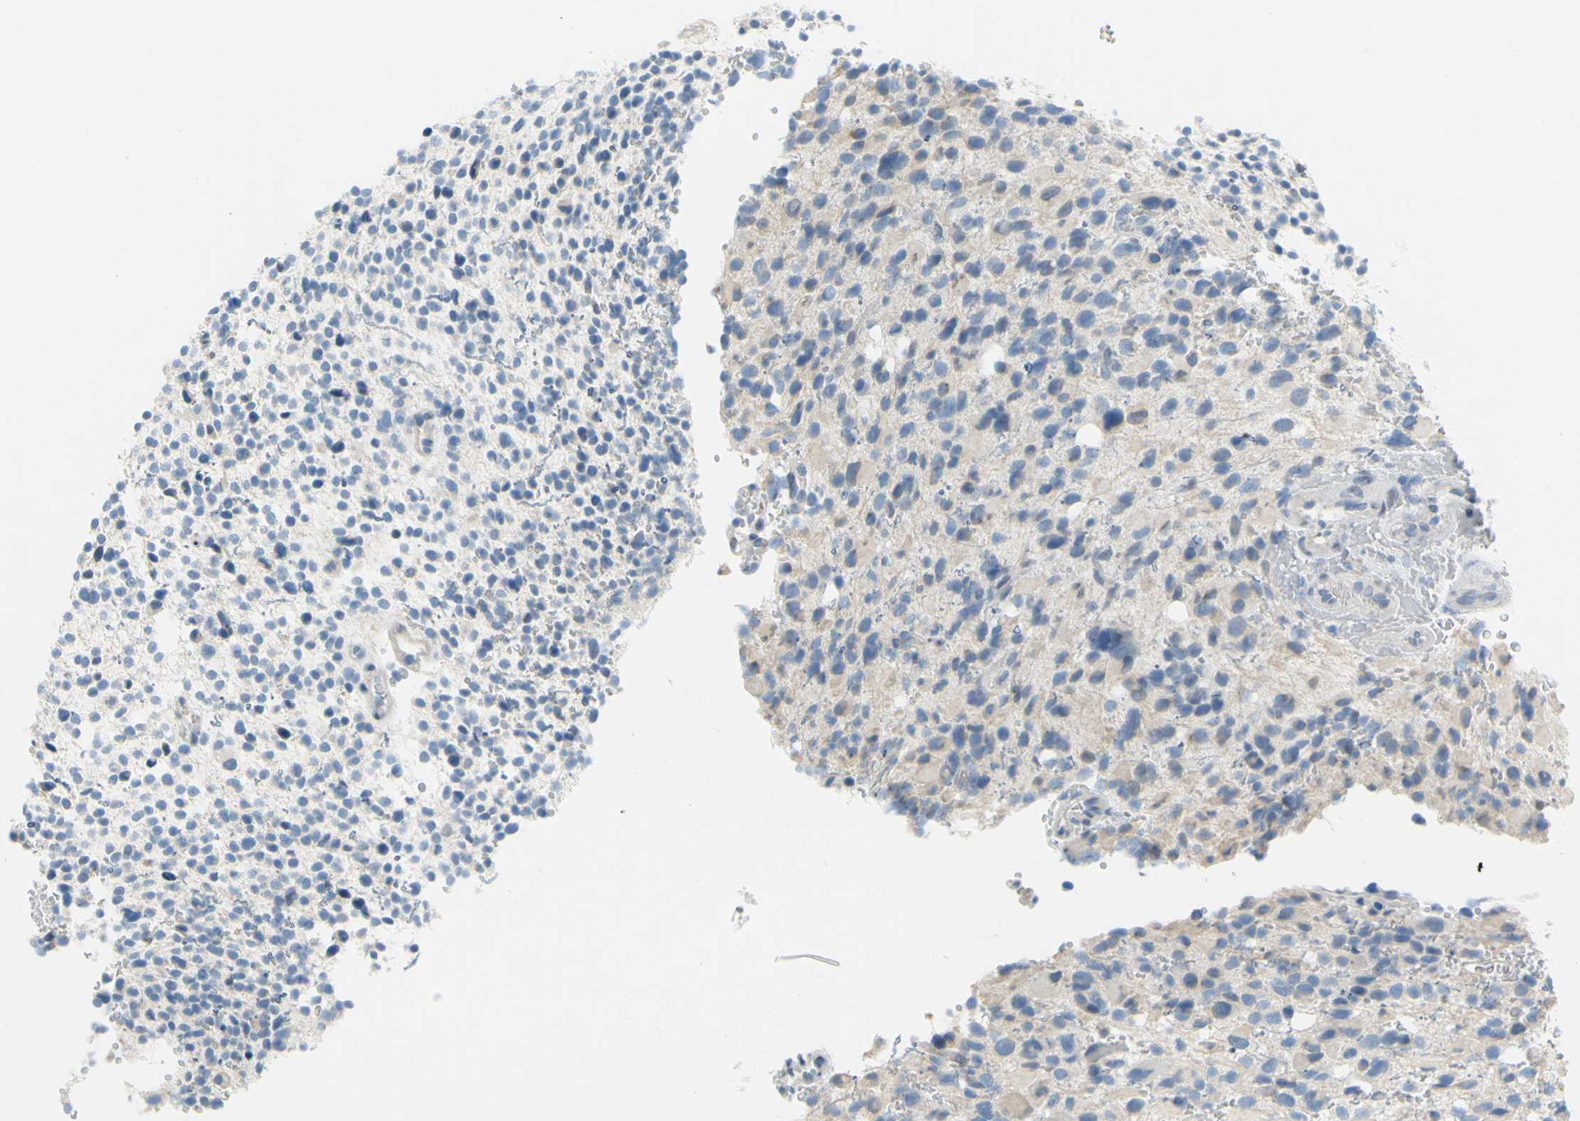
{"staining": {"intensity": "negative", "quantity": "none", "location": "none"}, "tissue": "glioma", "cell_type": "Tumor cells", "image_type": "cancer", "snomed": [{"axis": "morphology", "description": "Glioma, malignant, High grade"}, {"axis": "topography", "description": "Brain"}], "caption": "Immunohistochemical staining of human glioma shows no significant positivity in tumor cells. Brightfield microscopy of immunohistochemistry (IHC) stained with DAB (3,3'-diaminobenzidine) (brown) and hematoxylin (blue), captured at high magnification.", "gene": "DCT", "patient": {"sex": "male", "age": 48}}